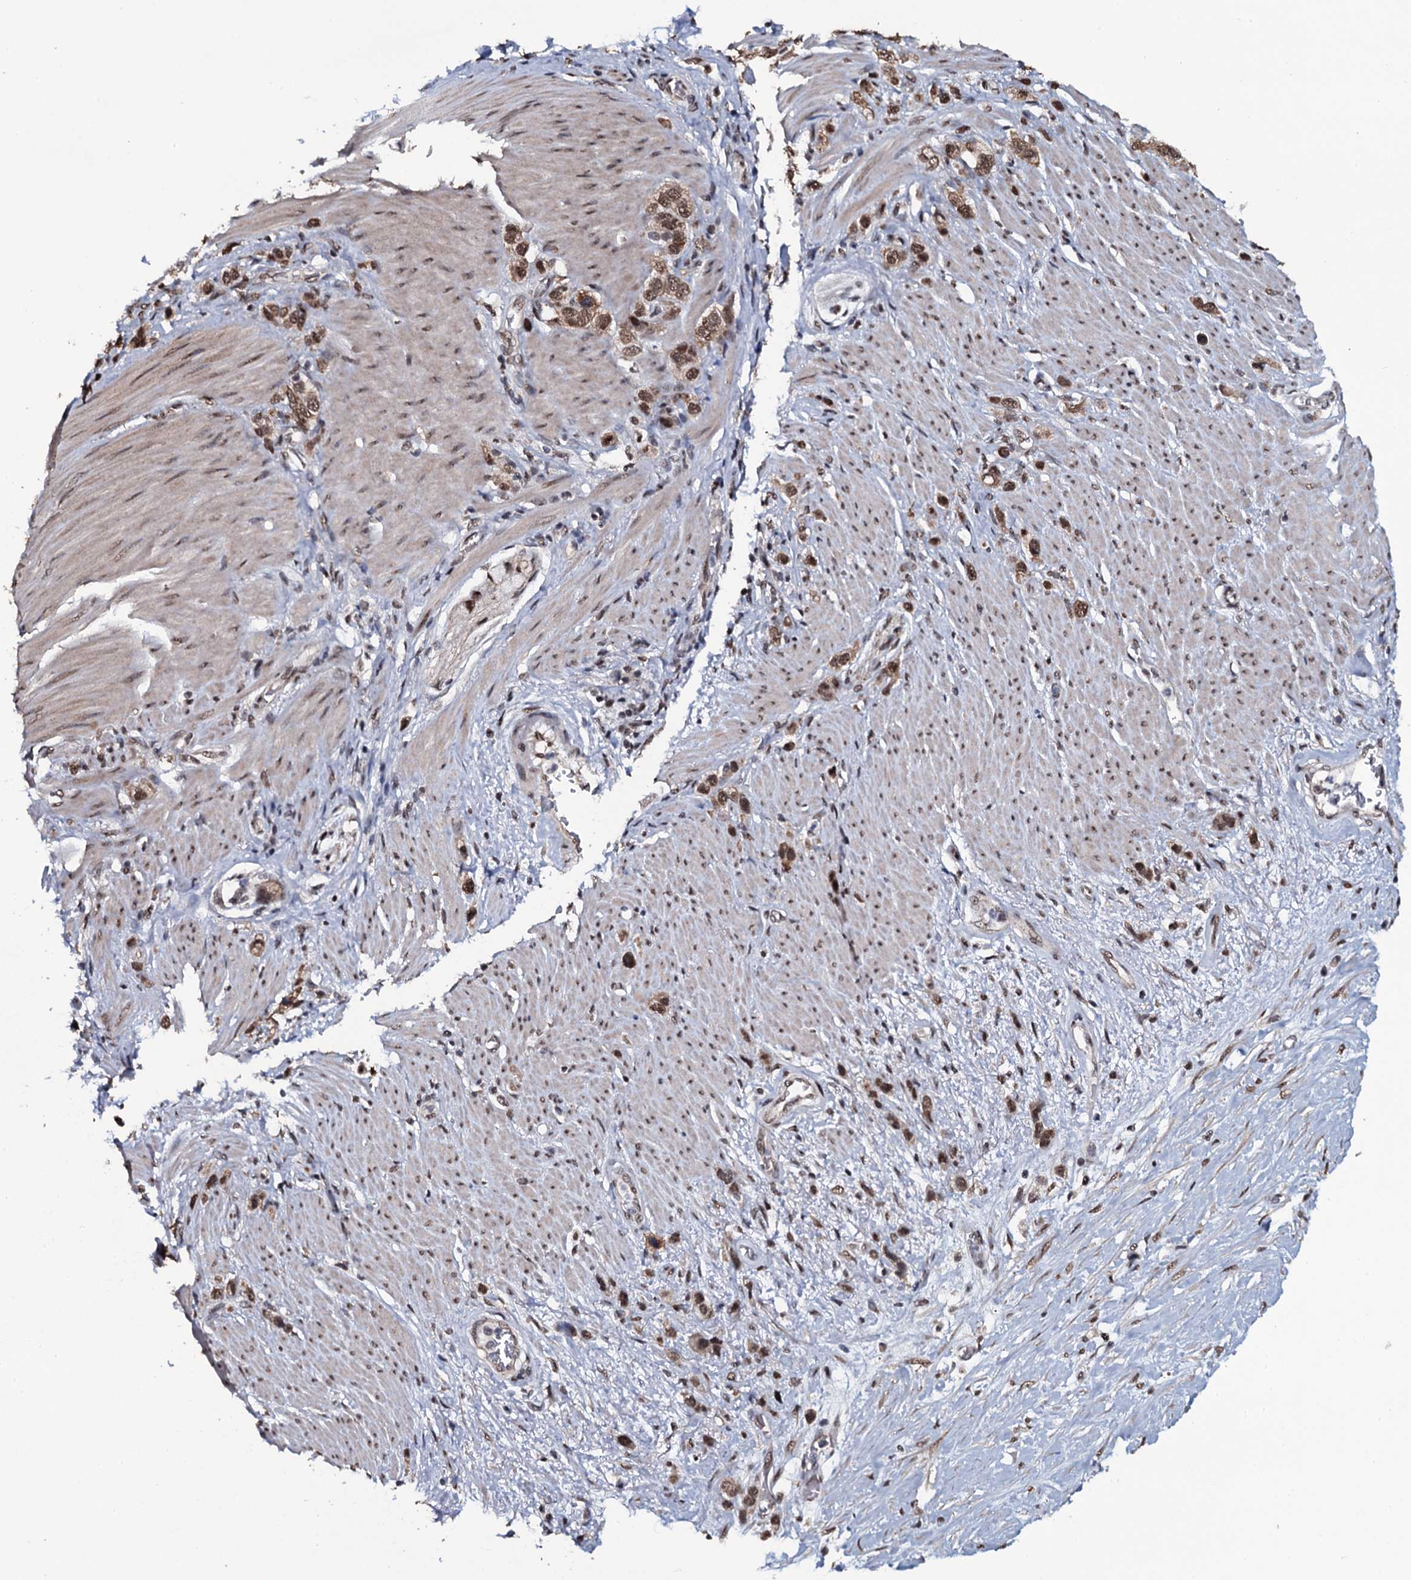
{"staining": {"intensity": "moderate", "quantity": ">75%", "location": "nuclear"}, "tissue": "stomach cancer", "cell_type": "Tumor cells", "image_type": "cancer", "snomed": [{"axis": "morphology", "description": "Adenocarcinoma, NOS"}, {"axis": "morphology", "description": "Adenocarcinoma, High grade"}, {"axis": "topography", "description": "Stomach, upper"}, {"axis": "topography", "description": "Stomach, lower"}], "caption": "A micrograph of adenocarcinoma (stomach) stained for a protein demonstrates moderate nuclear brown staining in tumor cells. (brown staining indicates protein expression, while blue staining denotes nuclei).", "gene": "SH2D4B", "patient": {"sex": "female", "age": 65}}